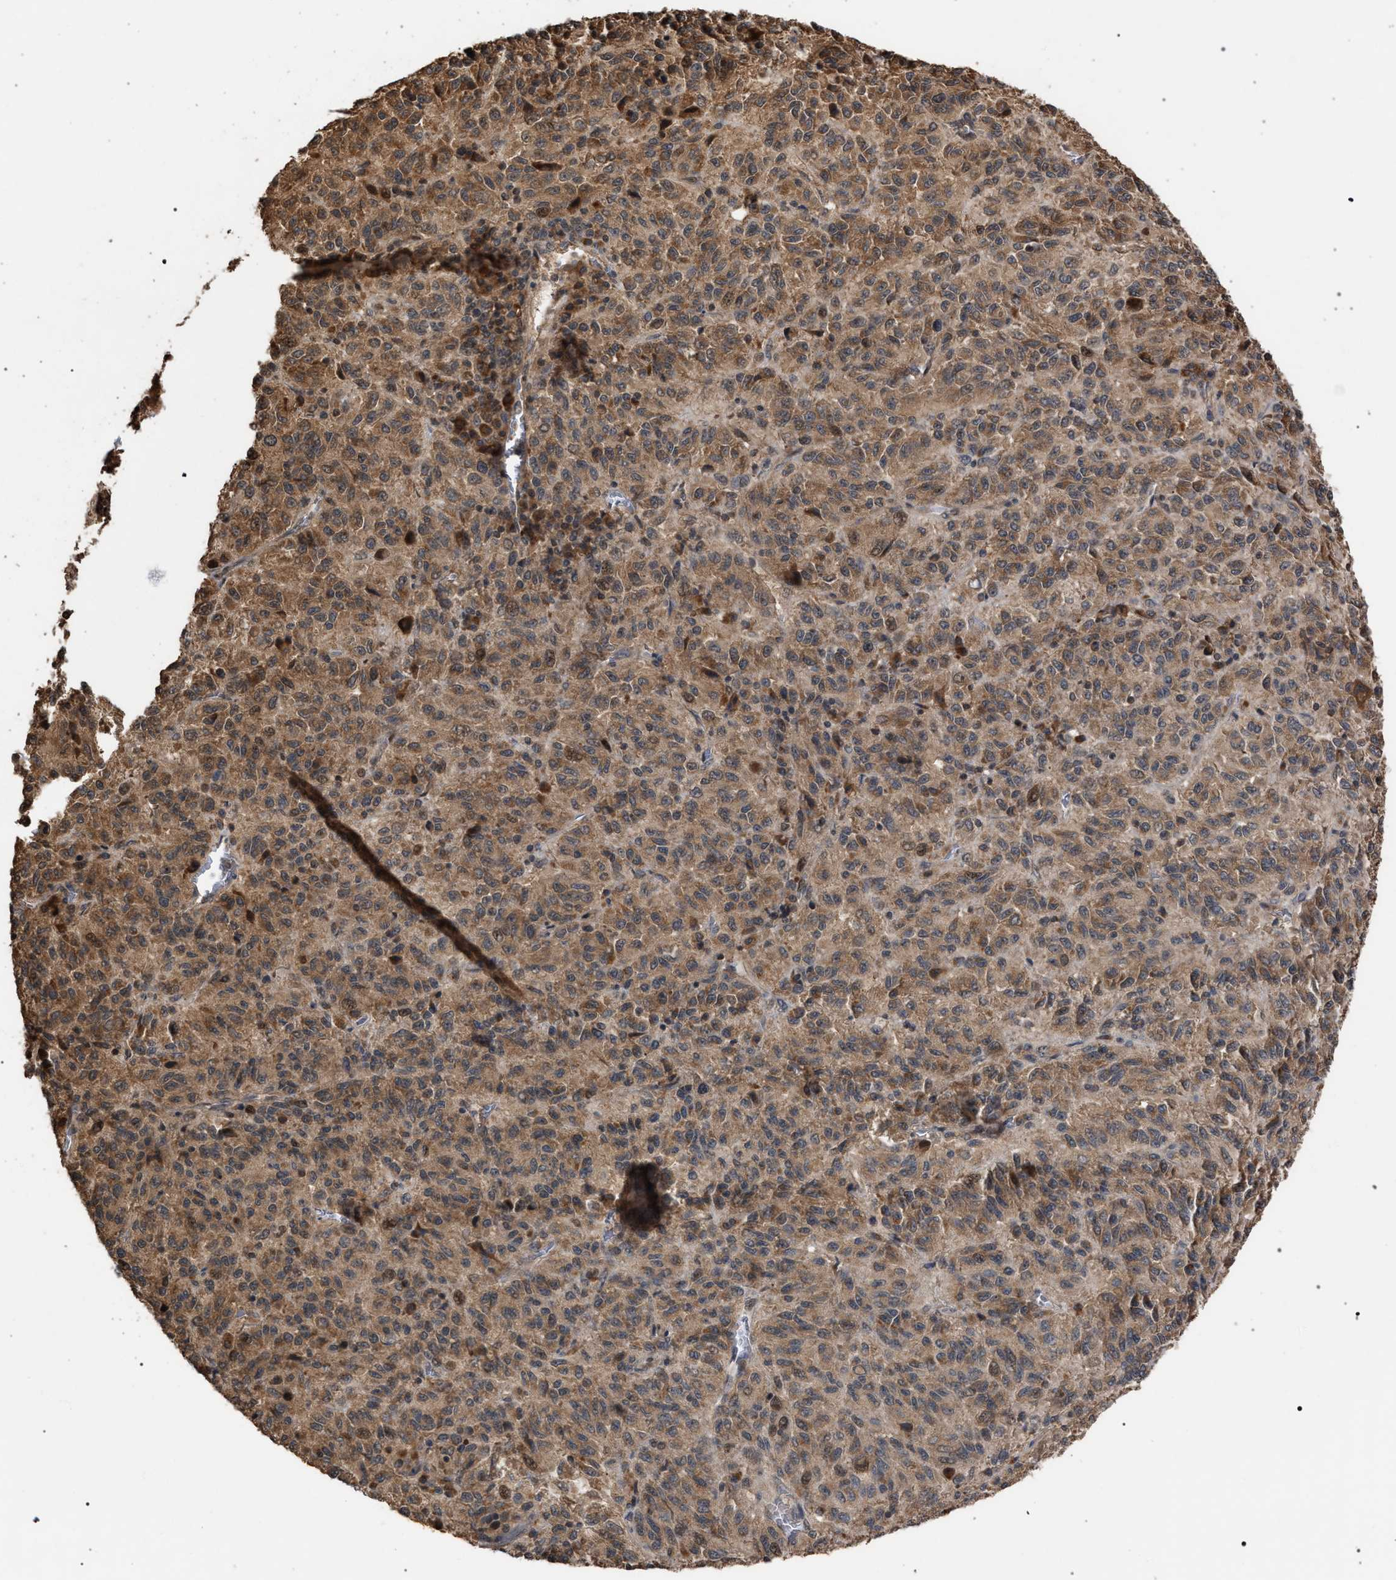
{"staining": {"intensity": "moderate", "quantity": ">75%", "location": "cytoplasmic/membranous"}, "tissue": "melanoma", "cell_type": "Tumor cells", "image_type": "cancer", "snomed": [{"axis": "morphology", "description": "Malignant melanoma, Metastatic site"}, {"axis": "topography", "description": "Lung"}], "caption": "Immunohistochemistry histopathology image of melanoma stained for a protein (brown), which shows medium levels of moderate cytoplasmic/membranous expression in about >75% of tumor cells.", "gene": "NAA35", "patient": {"sex": "male", "age": 64}}